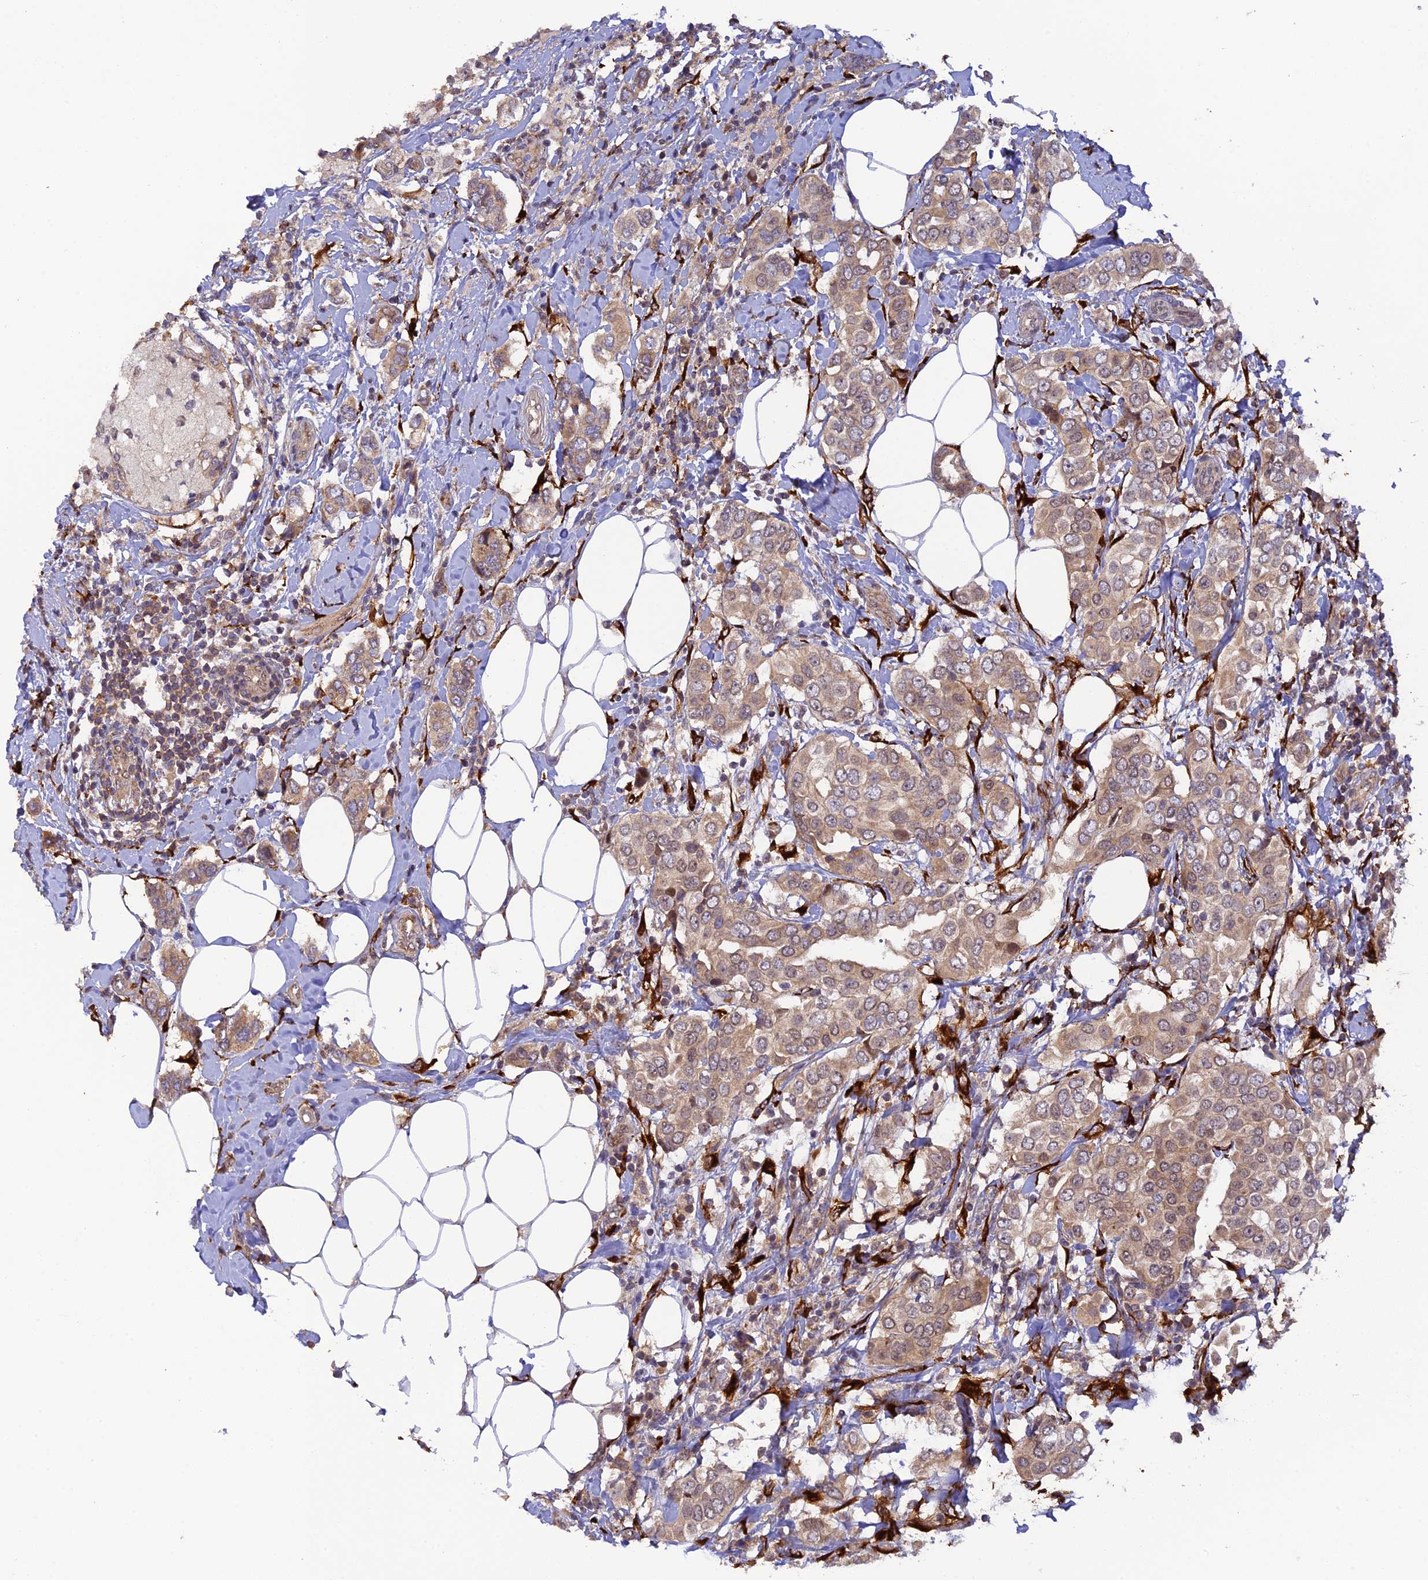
{"staining": {"intensity": "weak", "quantity": ">75%", "location": "cytoplasmic/membranous"}, "tissue": "breast cancer", "cell_type": "Tumor cells", "image_type": "cancer", "snomed": [{"axis": "morphology", "description": "Lobular carcinoma"}, {"axis": "topography", "description": "Breast"}], "caption": "DAB (3,3'-diaminobenzidine) immunohistochemical staining of lobular carcinoma (breast) shows weak cytoplasmic/membranous protein staining in approximately >75% of tumor cells.", "gene": "P3H3", "patient": {"sex": "female", "age": 51}}